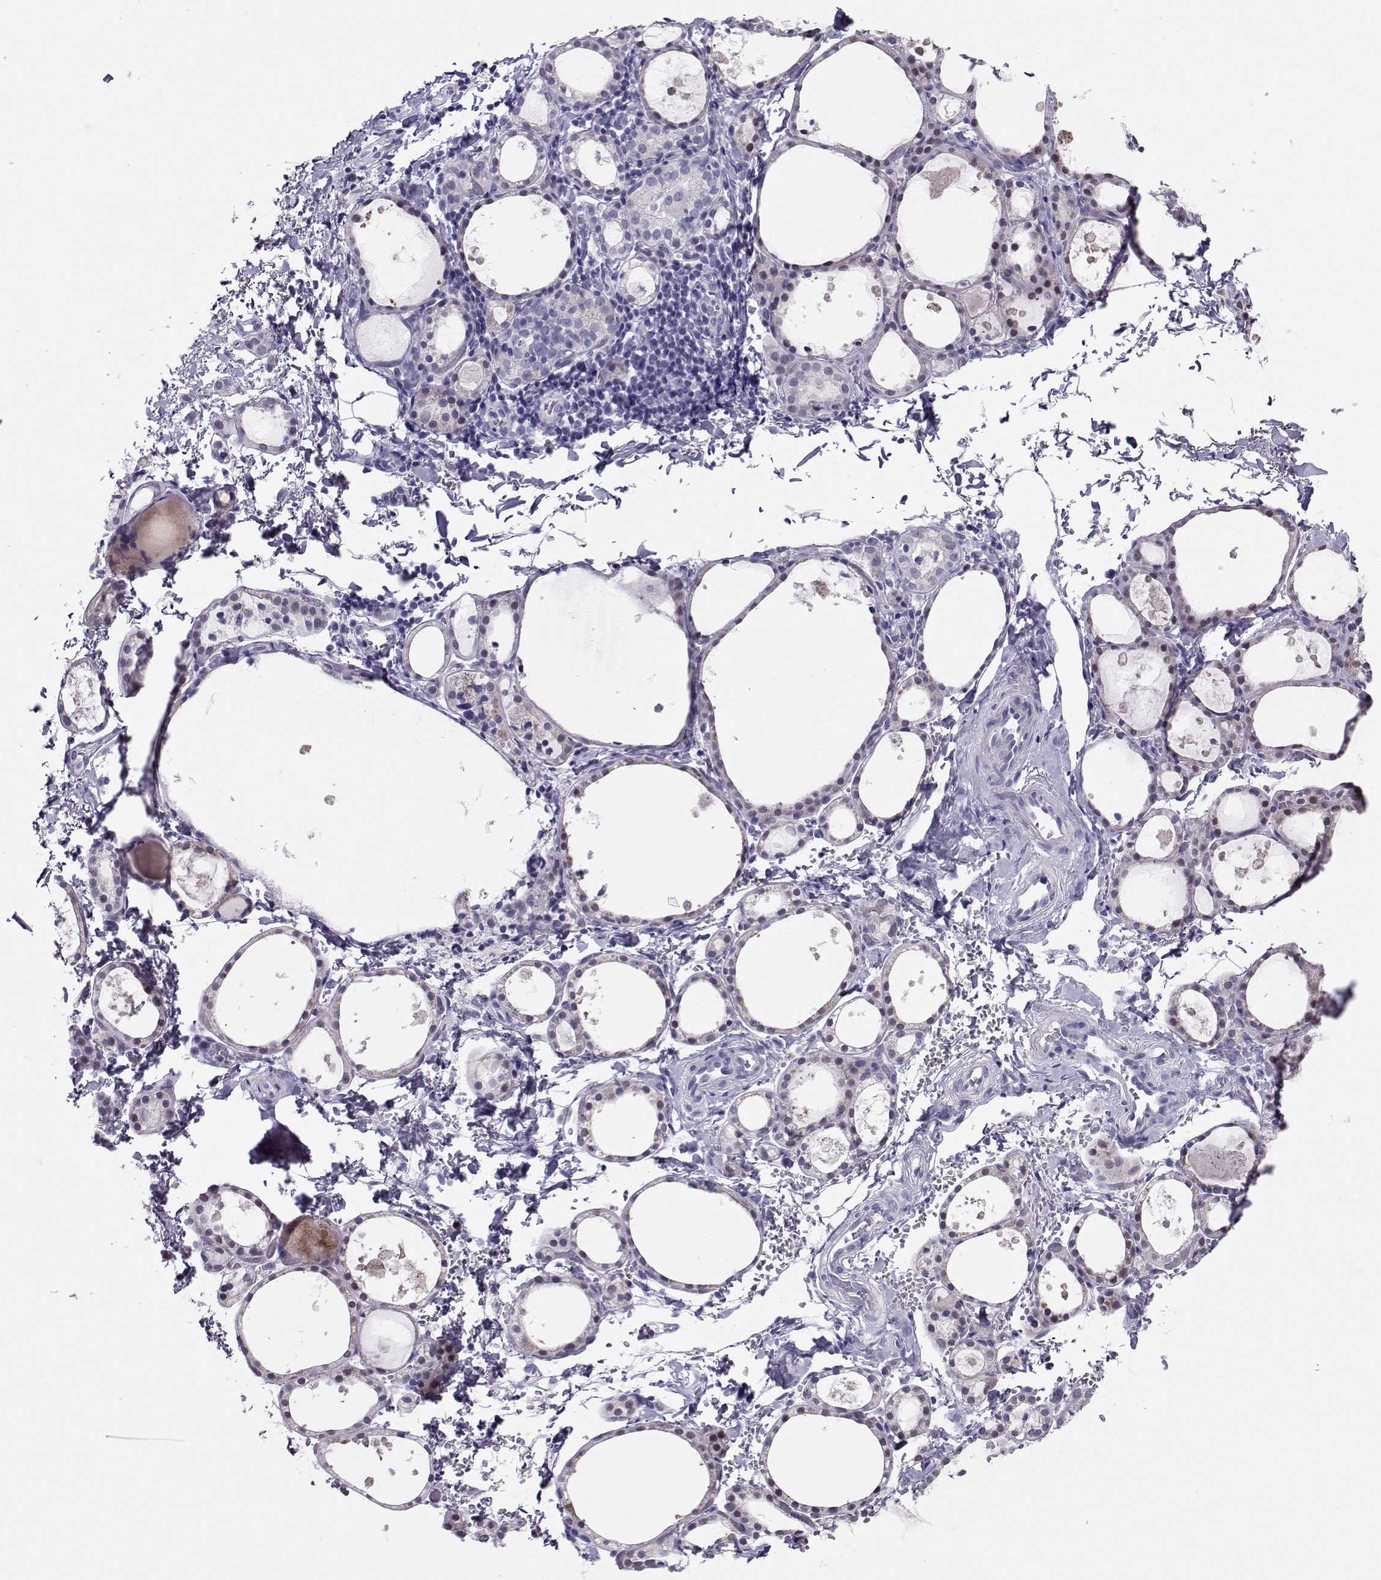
{"staining": {"intensity": "negative", "quantity": "none", "location": "none"}, "tissue": "thyroid gland", "cell_type": "Glandular cells", "image_type": "normal", "snomed": [{"axis": "morphology", "description": "Normal tissue, NOS"}, {"axis": "topography", "description": "Thyroid gland"}], "caption": "The image exhibits no staining of glandular cells in unremarkable thyroid gland.", "gene": "PGK1", "patient": {"sex": "male", "age": 68}}